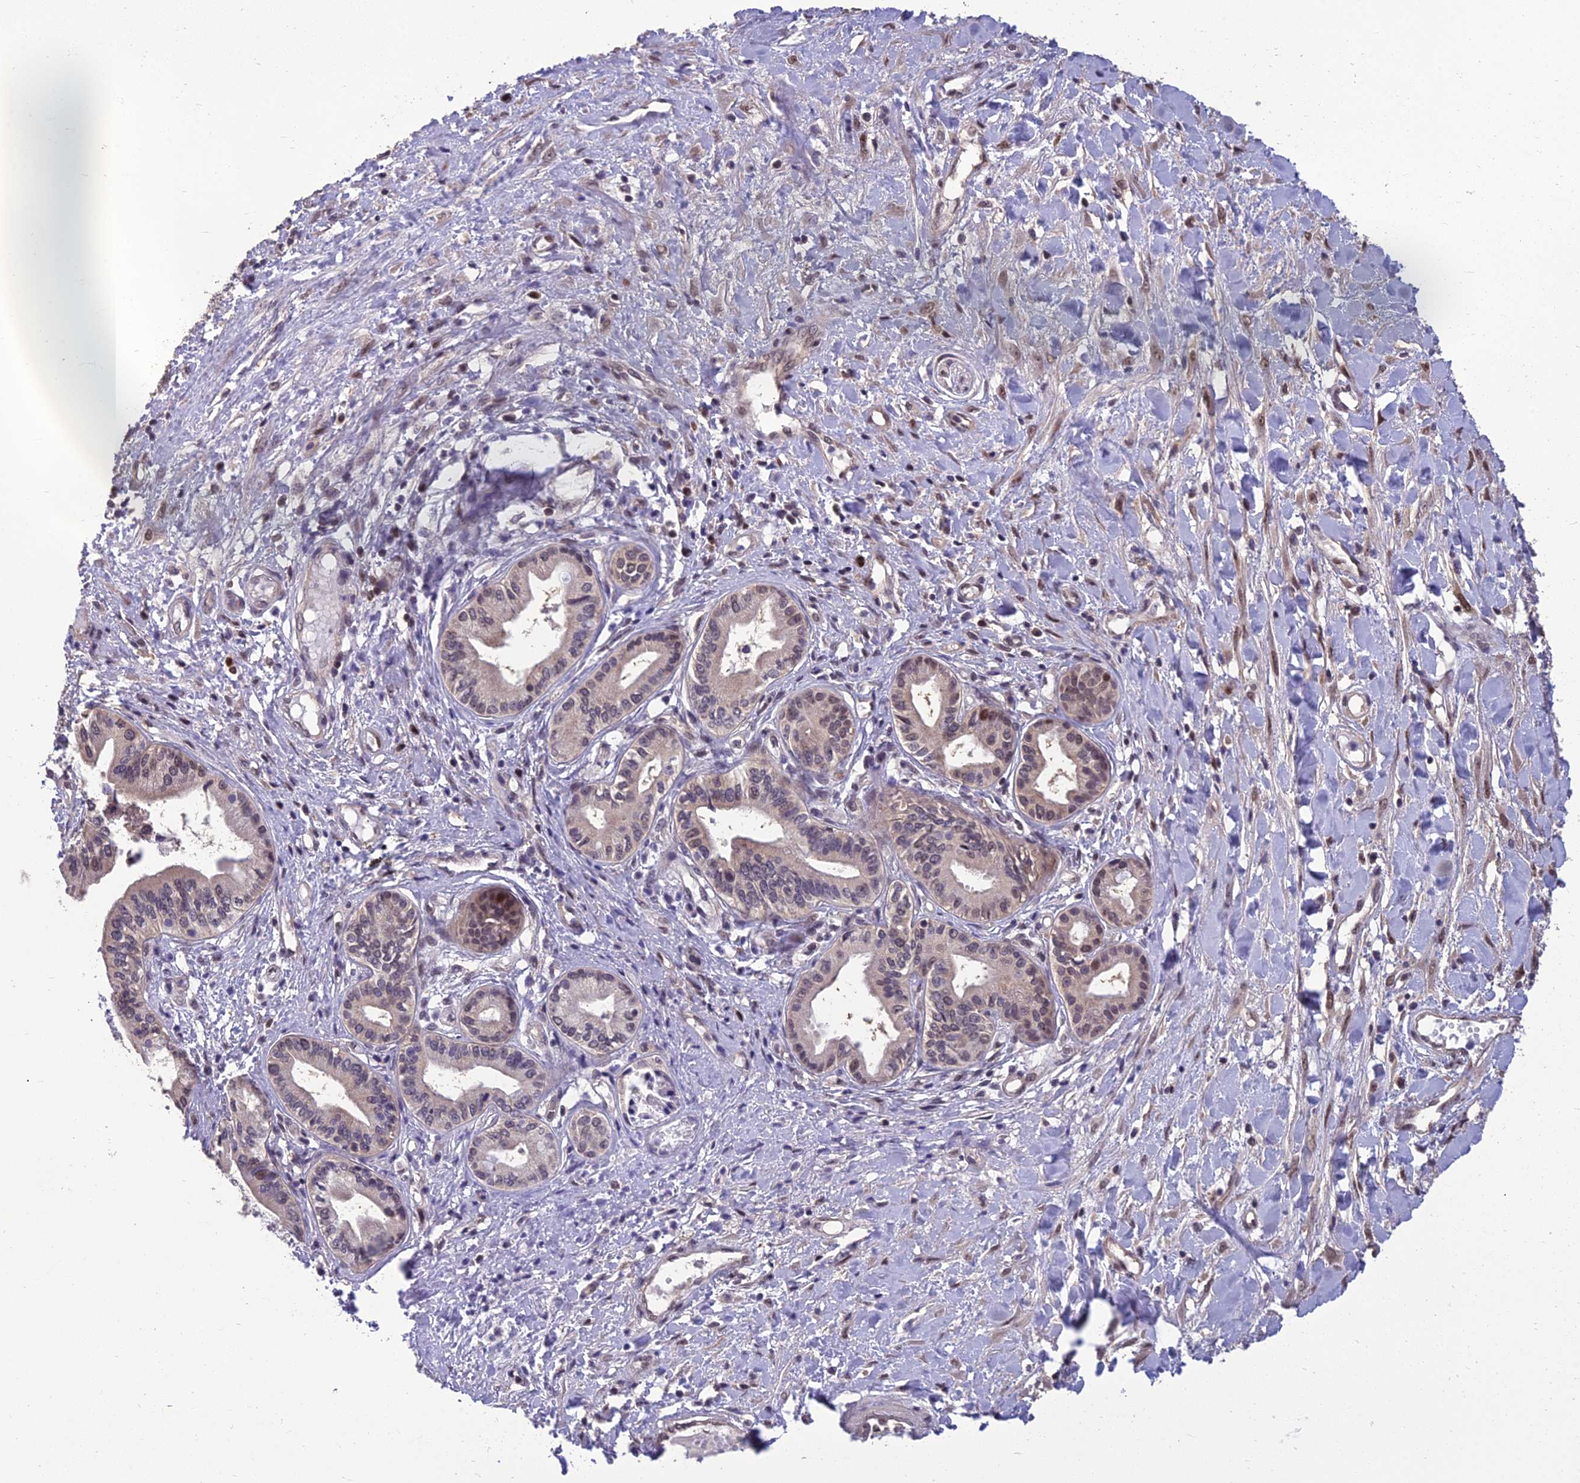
{"staining": {"intensity": "weak", "quantity": "<25%", "location": "cytoplasmic/membranous,nuclear"}, "tissue": "pancreatic cancer", "cell_type": "Tumor cells", "image_type": "cancer", "snomed": [{"axis": "morphology", "description": "Adenocarcinoma, NOS"}, {"axis": "topography", "description": "Pancreas"}], "caption": "Pancreatic adenocarcinoma was stained to show a protein in brown. There is no significant positivity in tumor cells.", "gene": "GRWD1", "patient": {"sex": "female", "age": 50}}